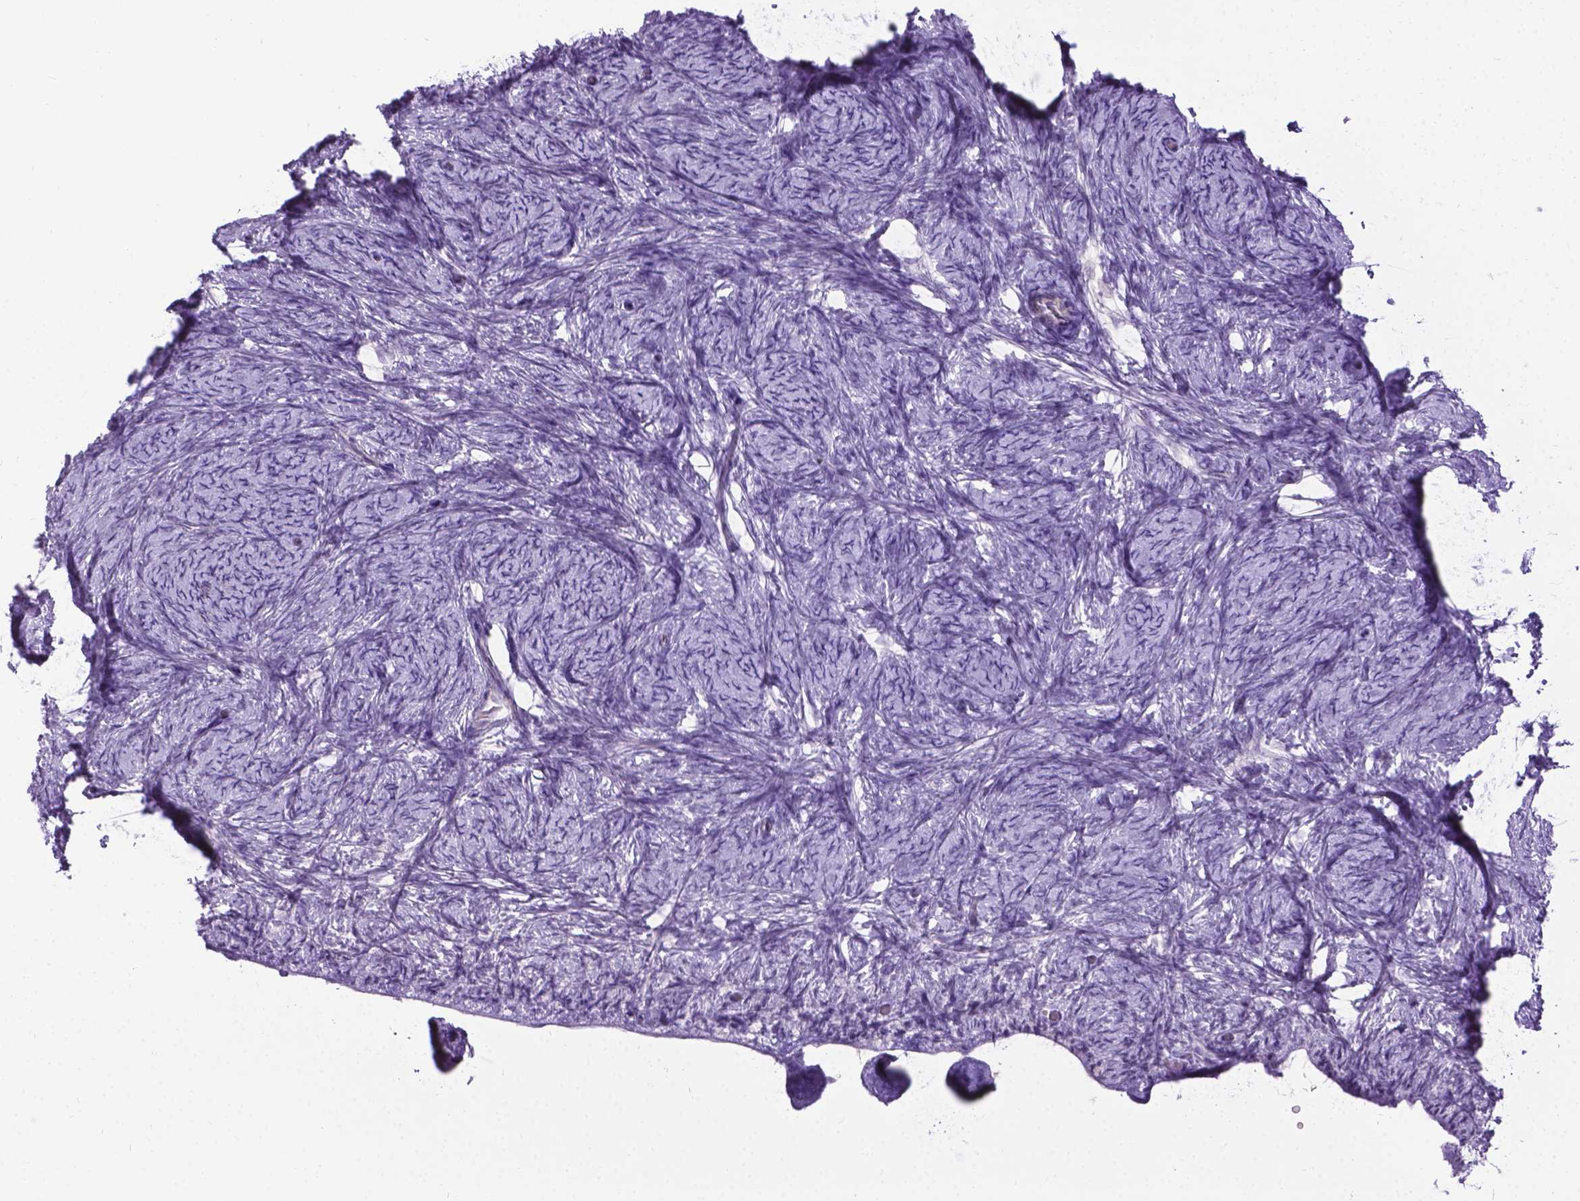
{"staining": {"intensity": "negative", "quantity": "none", "location": "none"}, "tissue": "ovary", "cell_type": "Ovarian stroma cells", "image_type": "normal", "snomed": [{"axis": "morphology", "description": "Normal tissue, NOS"}, {"axis": "topography", "description": "Ovary"}], "caption": "Immunohistochemistry of benign human ovary displays no positivity in ovarian stroma cells.", "gene": "PROB1", "patient": {"sex": "female", "age": 34}}